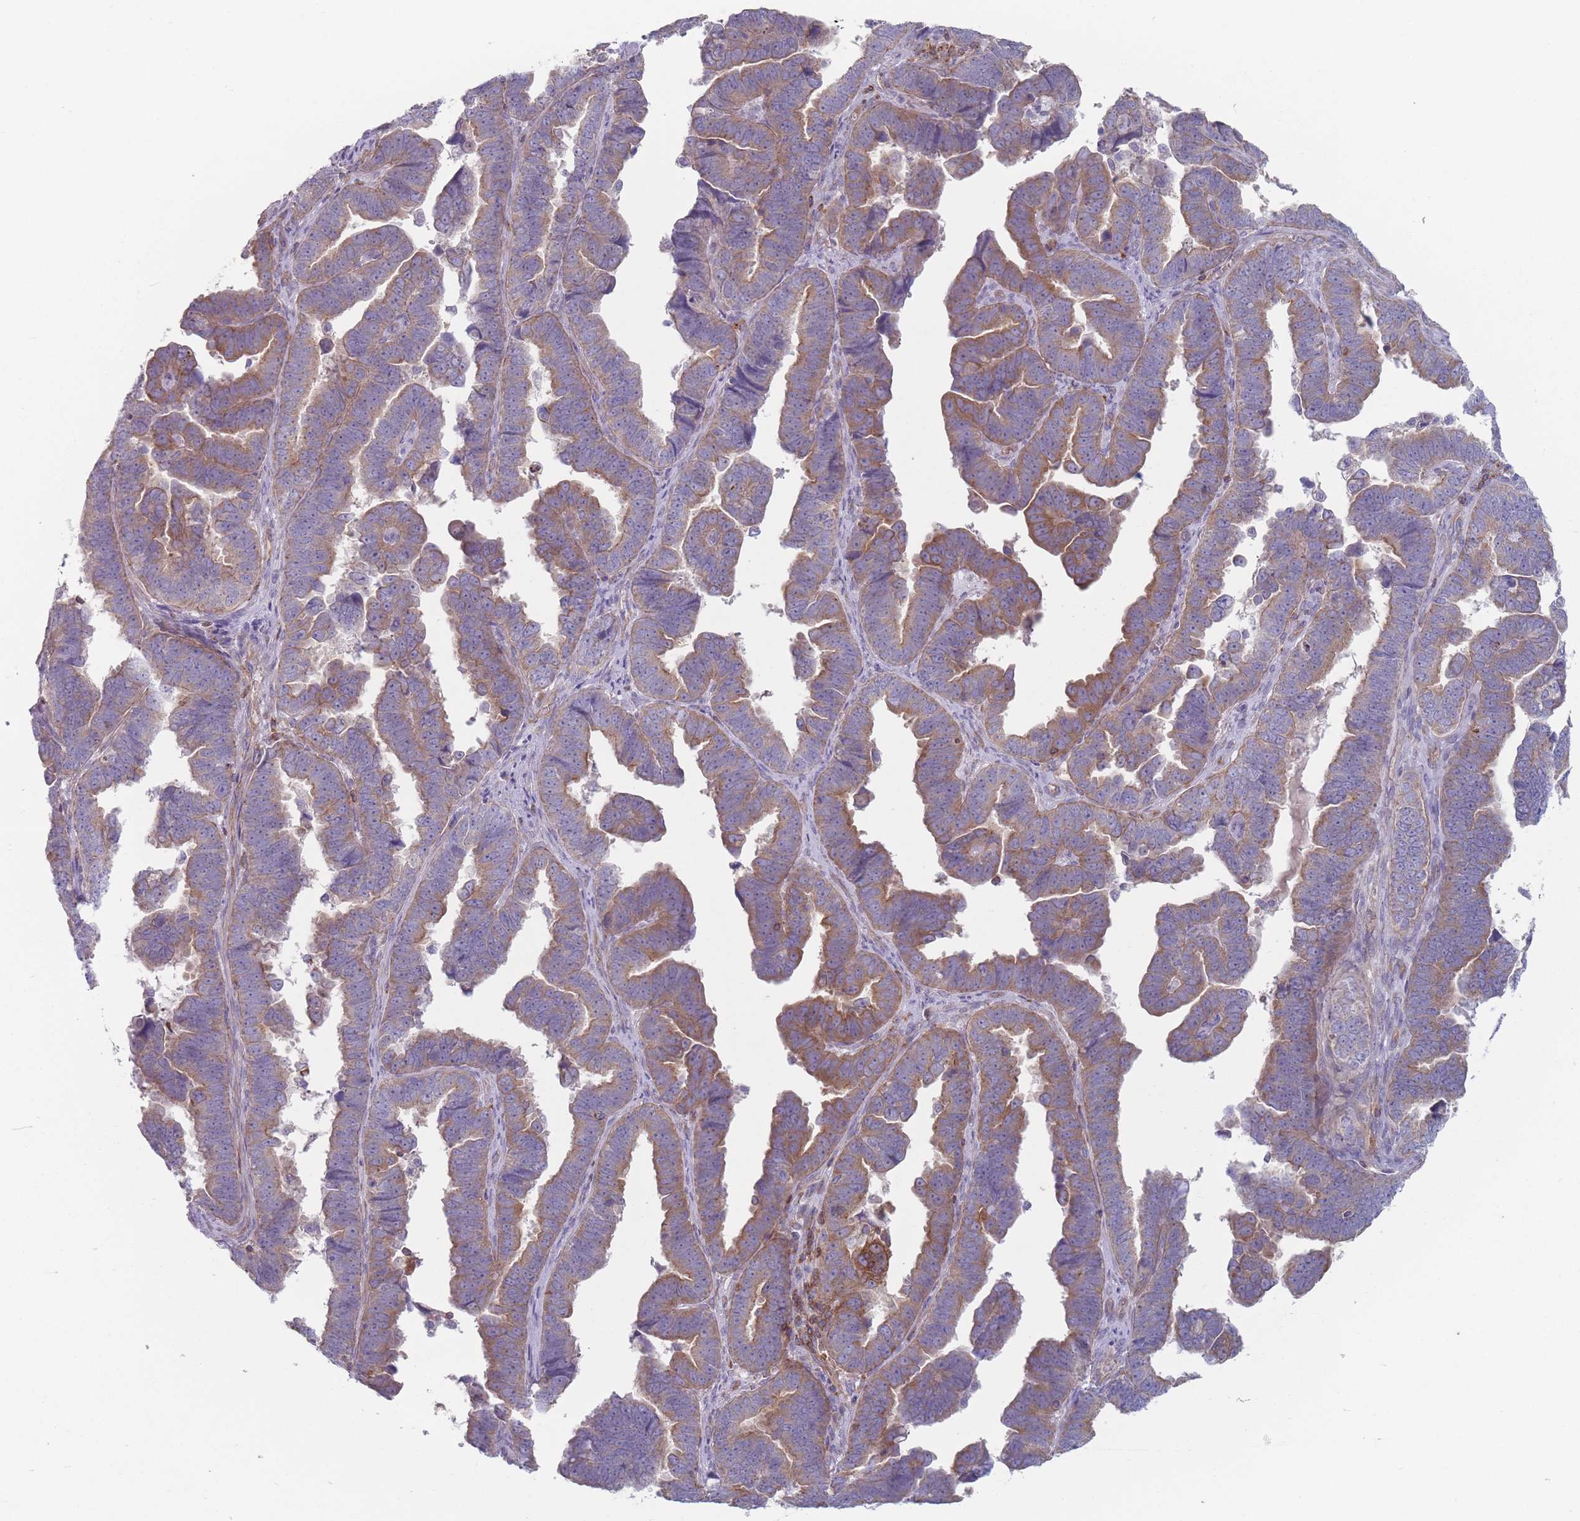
{"staining": {"intensity": "moderate", "quantity": ">75%", "location": "cytoplasmic/membranous"}, "tissue": "endometrial cancer", "cell_type": "Tumor cells", "image_type": "cancer", "snomed": [{"axis": "morphology", "description": "Adenocarcinoma, NOS"}, {"axis": "topography", "description": "Endometrium"}], "caption": "Endometrial adenocarcinoma stained for a protein (brown) demonstrates moderate cytoplasmic/membranous positive staining in about >75% of tumor cells.", "gene": "HSBP1L1", "patient": {"sex": "female", "age": 75}}